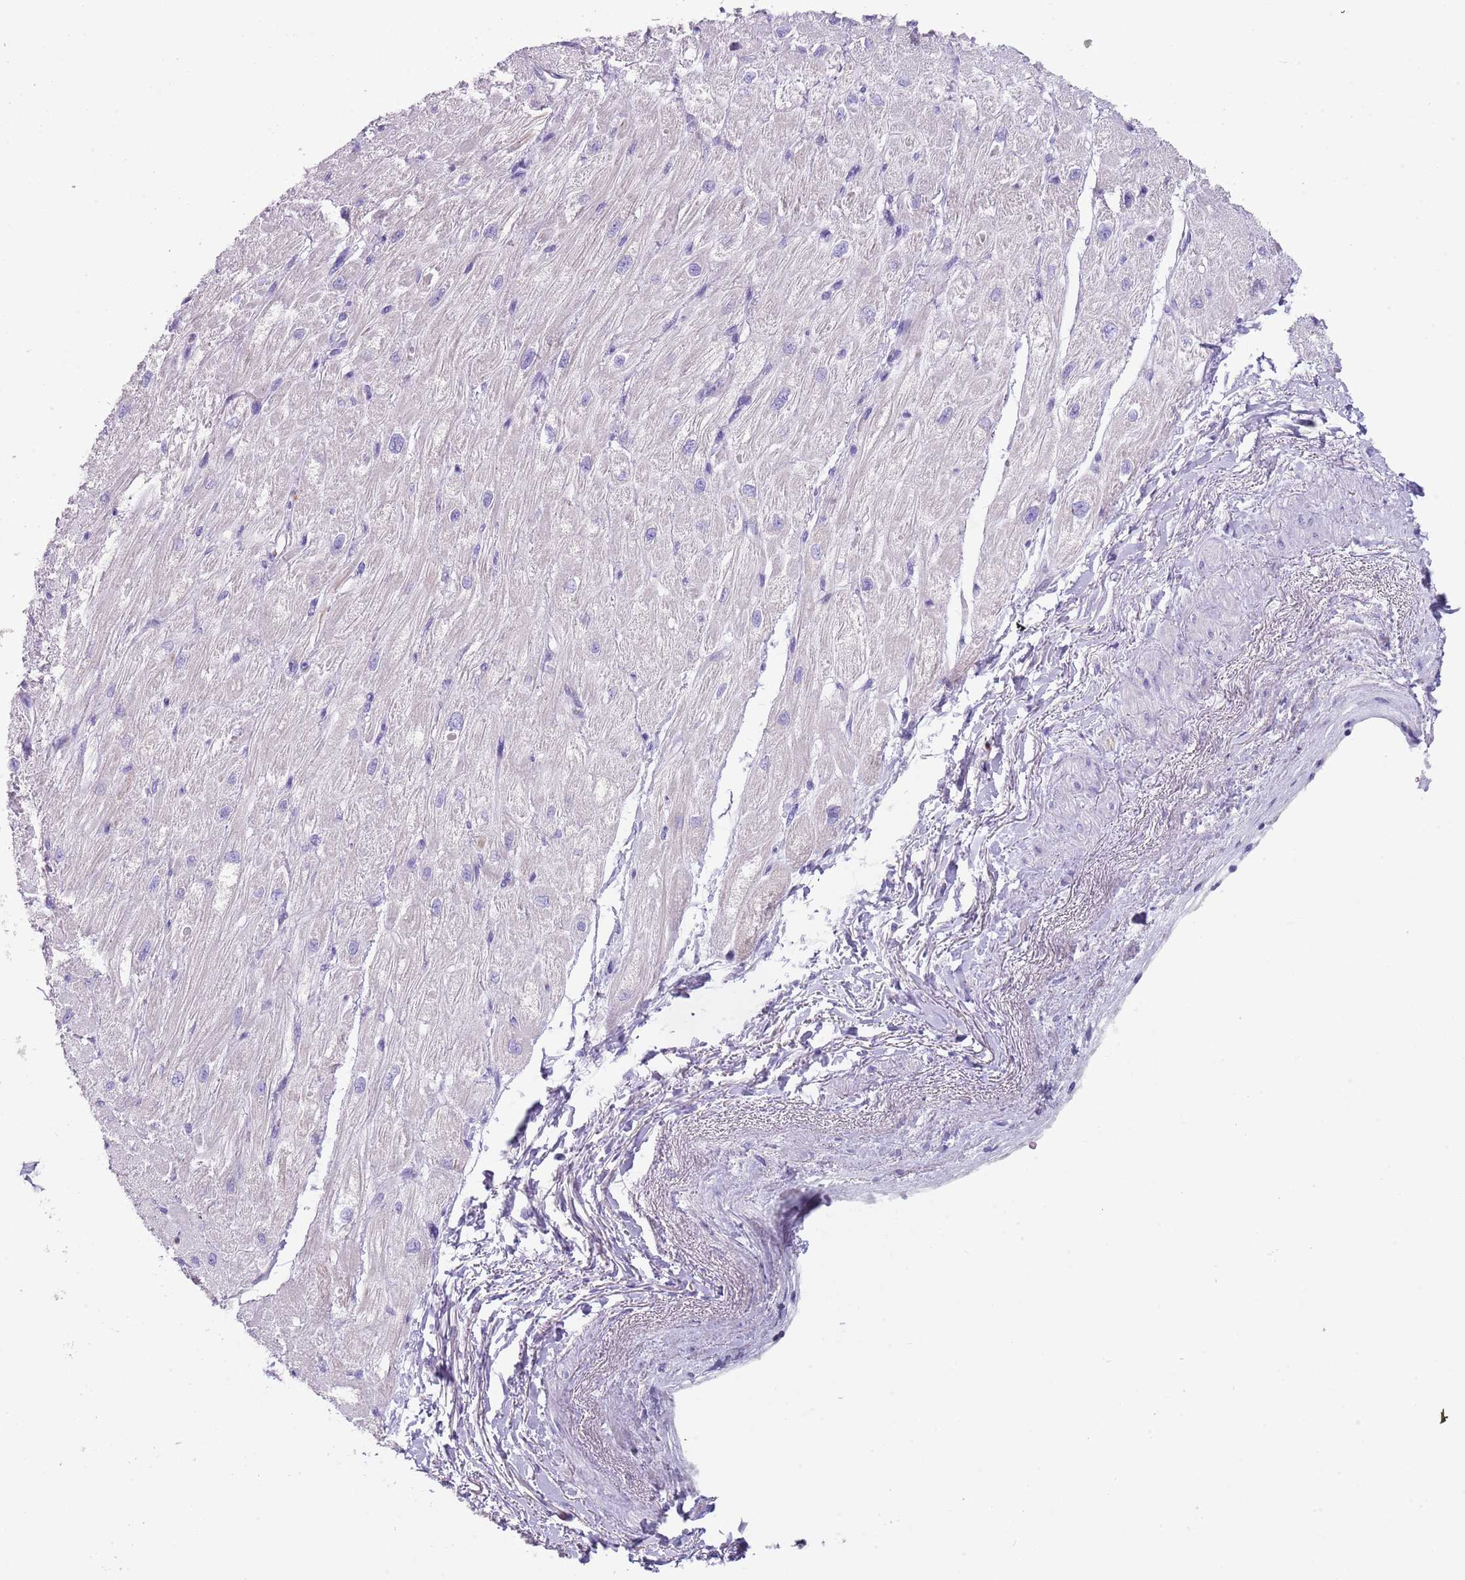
{"staining": {"intensity": "negative", "quantity": "none", "location": "none"}, "tissue": "heart muscle", "cell_type": "Cardiomyocytes", "image_type": "normal", "snomed": [{"axis": "morphology", "description": "Normal tissue, NOS"}, {"axis": "topography", "description": "Heart"}], "caption": "A high-resolution photomicrograph shows IHC staining of unremarkable heart muscle, which shows no significant expression in cardiomyocytes. Nuclei are stained in blue.", "gene": "ENSG00000271254", "patient": {"sex": "male", "age": 65}}